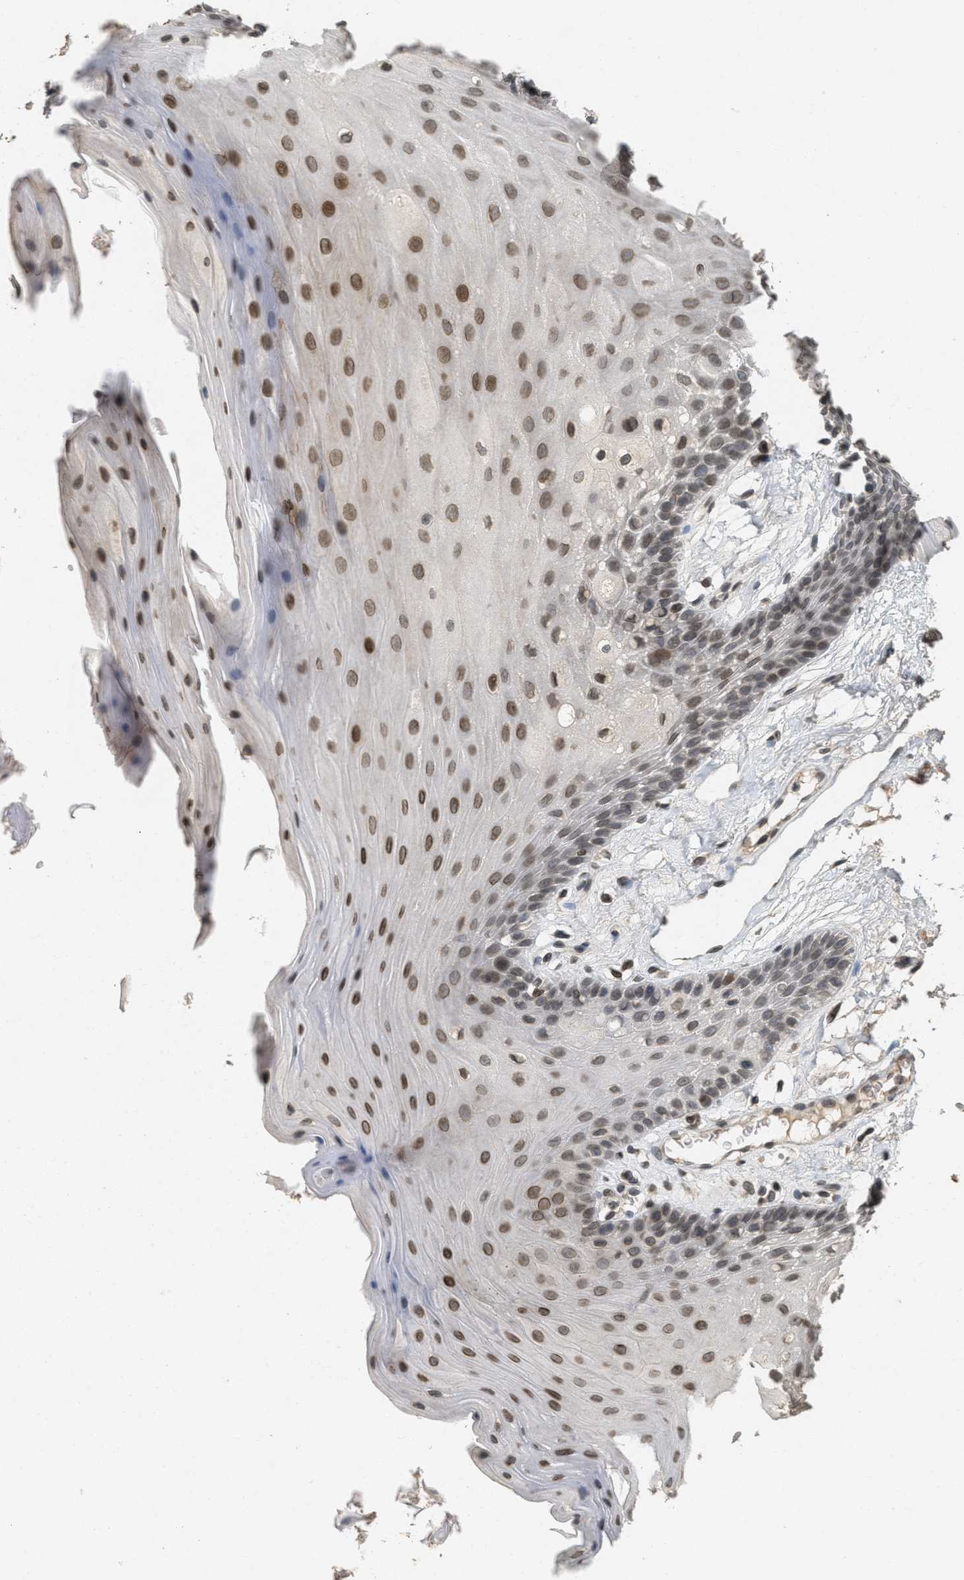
{"staining": {"intensity": "moderate", "quantity": ">75%", "location": "nuclear"}, "tissue": "oral mucosa", "cell_type": "Squamous epithelial cells", "image_type": "normal", "snomed": [{"axis": "morphology", "description": "Normal tissue, NOS"}, {"axis": "morphology", "description": "Squamous cell carcinoma, NOS"}, {"axis": "topography", "description": "Oral tissue"}, {"axis": "topography", "description": "Head-Neck"}], "caption": "The image shows staining of normal oral mucosa, revealing moderate nuclear protein positivity (brown color) within squamous epithelial cells.", "gene": "ABHD6", "patient": {"sex": "male", "age": 71}}